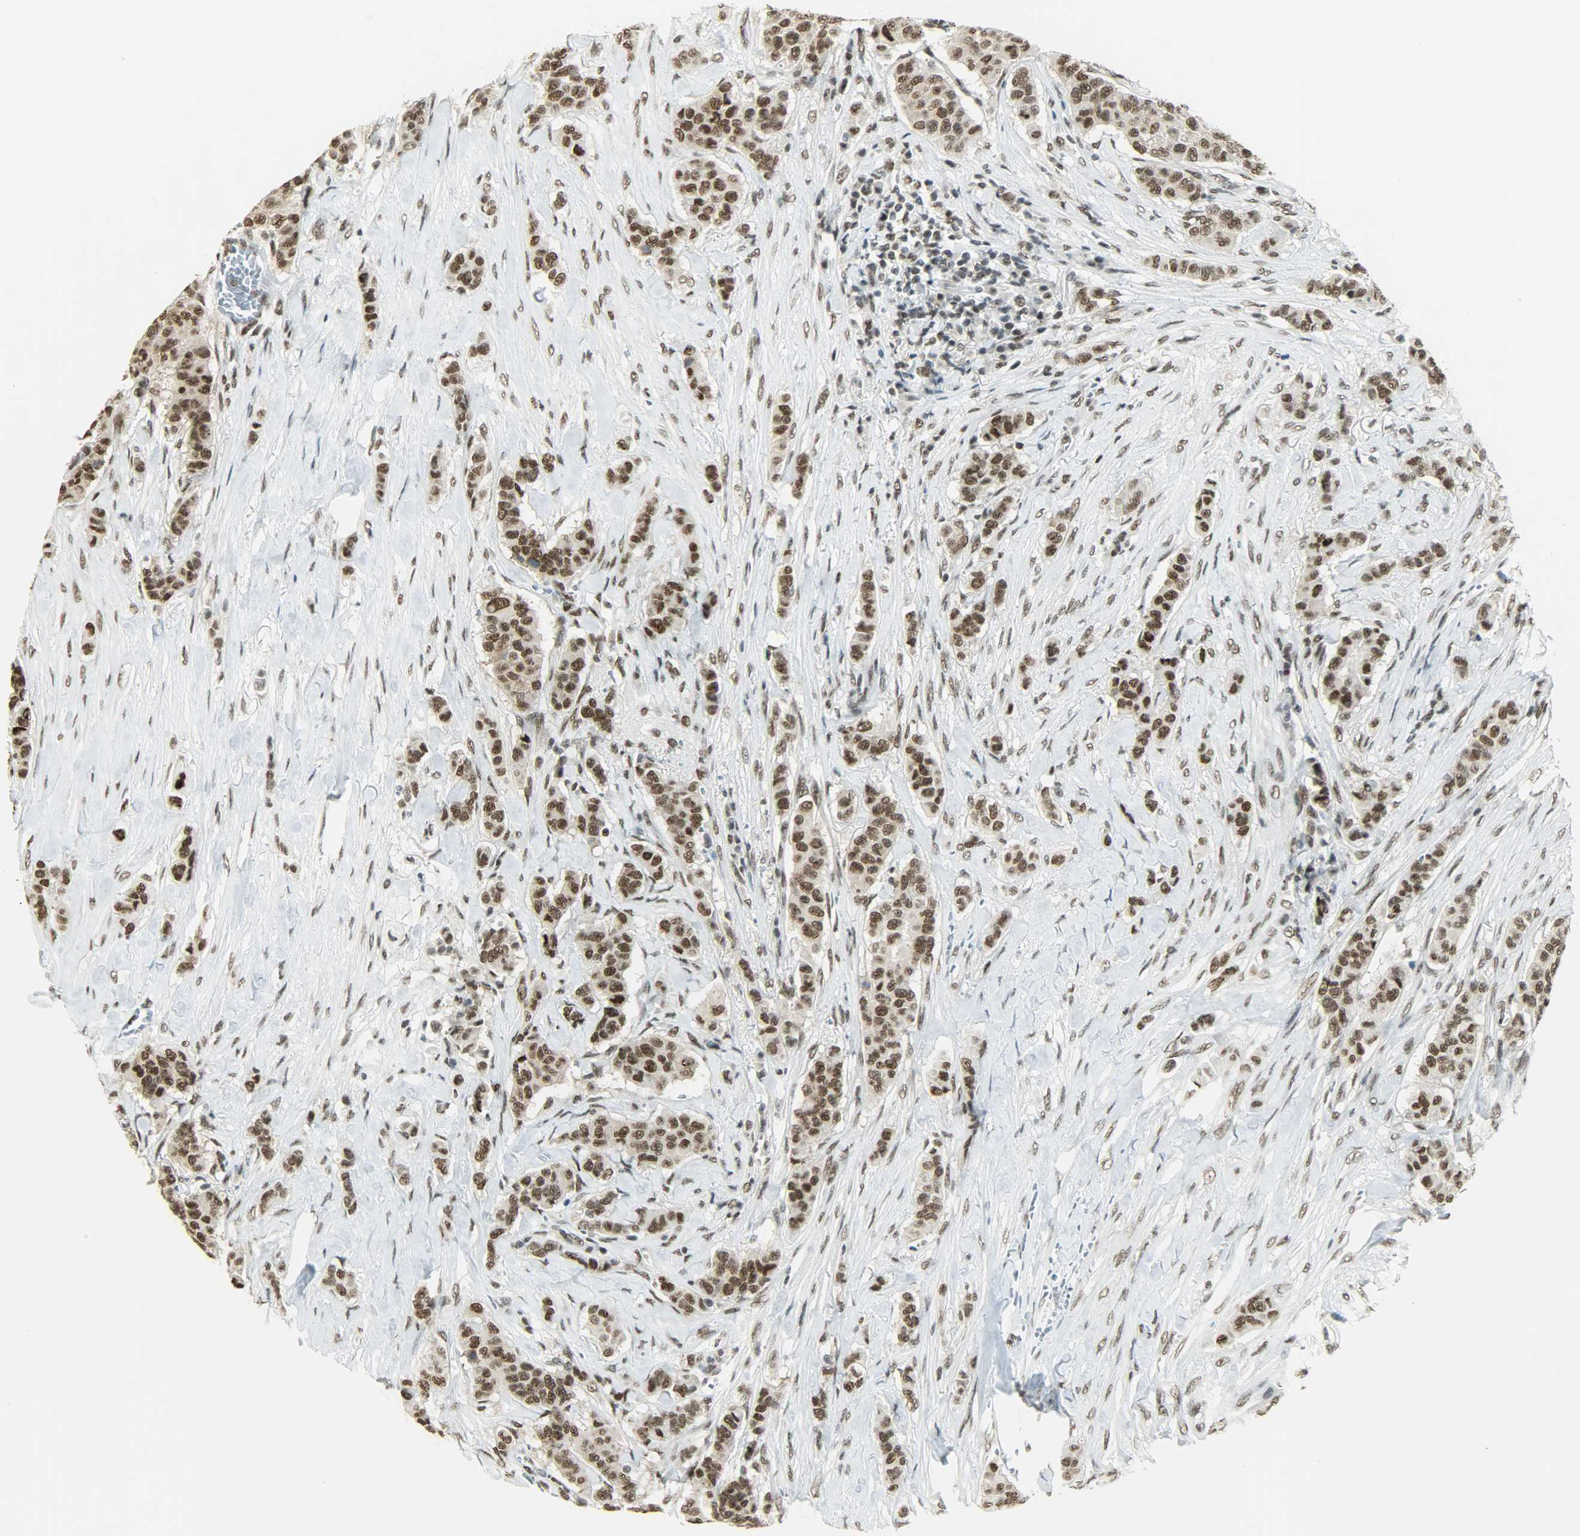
{"staining": {"intensity": "strong", "quantity": ">75%", "location": "nuclear"}, "tissue": "breast cancer", "cell_type": "Tumor cells", "image_type": "cancer", "snomed": [{"axis": "morphology", "description": "Duct carcinoma"}, {"axis": "topography", "description": "Breast"}], "caption": "Infiltrating ductal carcinoma (breast) was stained to show a protein in brown. There is high levels of strong nuclear positivity in about >75% of tumor cells. The staining was performed using DAB (3,3'-diaminobenzidine), with brown indicating positive protein expression. Nuclei are stained blue with hematoxylin.", "gene": "MYEF2", "patient": {"sex": "female", "age": 40}}